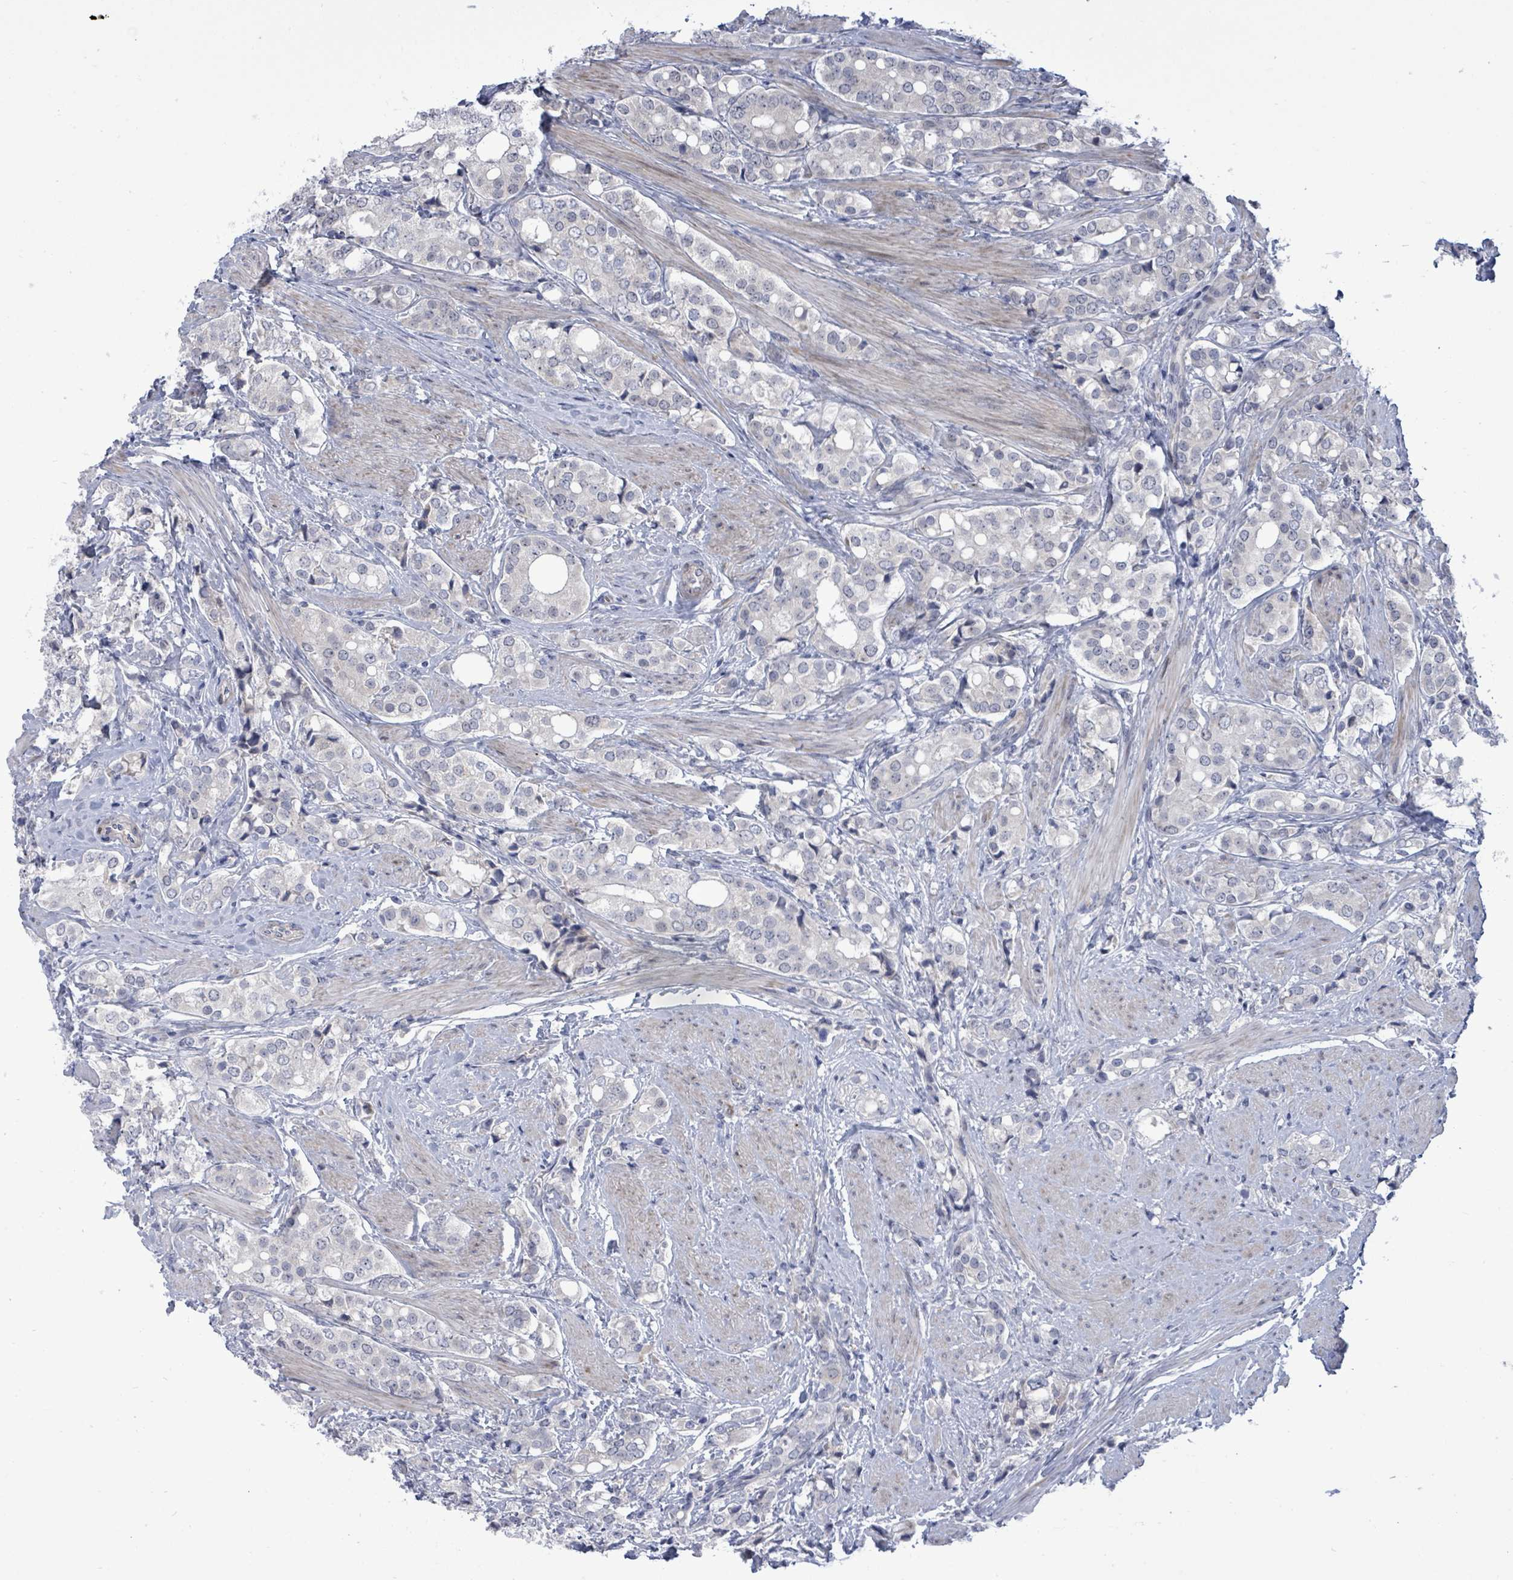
{"staining": {"intensity": "negative", "quantity": "none", "location": "none"}, "tissue": "prostate cancer", "cell_type": "Tumor cells", "image_type": "cancer", "snomed": [{"axis": "morphology", "description": "Adenocarcinoma, High grade"}, {"axis": "topography", "description": "Prostate"}], "caption": "Tumor cells show no significant expression in high-grade adenocarcinoma (prostate).", "gene": "CT45A5", "patient": {"sex": "male", "age": 71}}